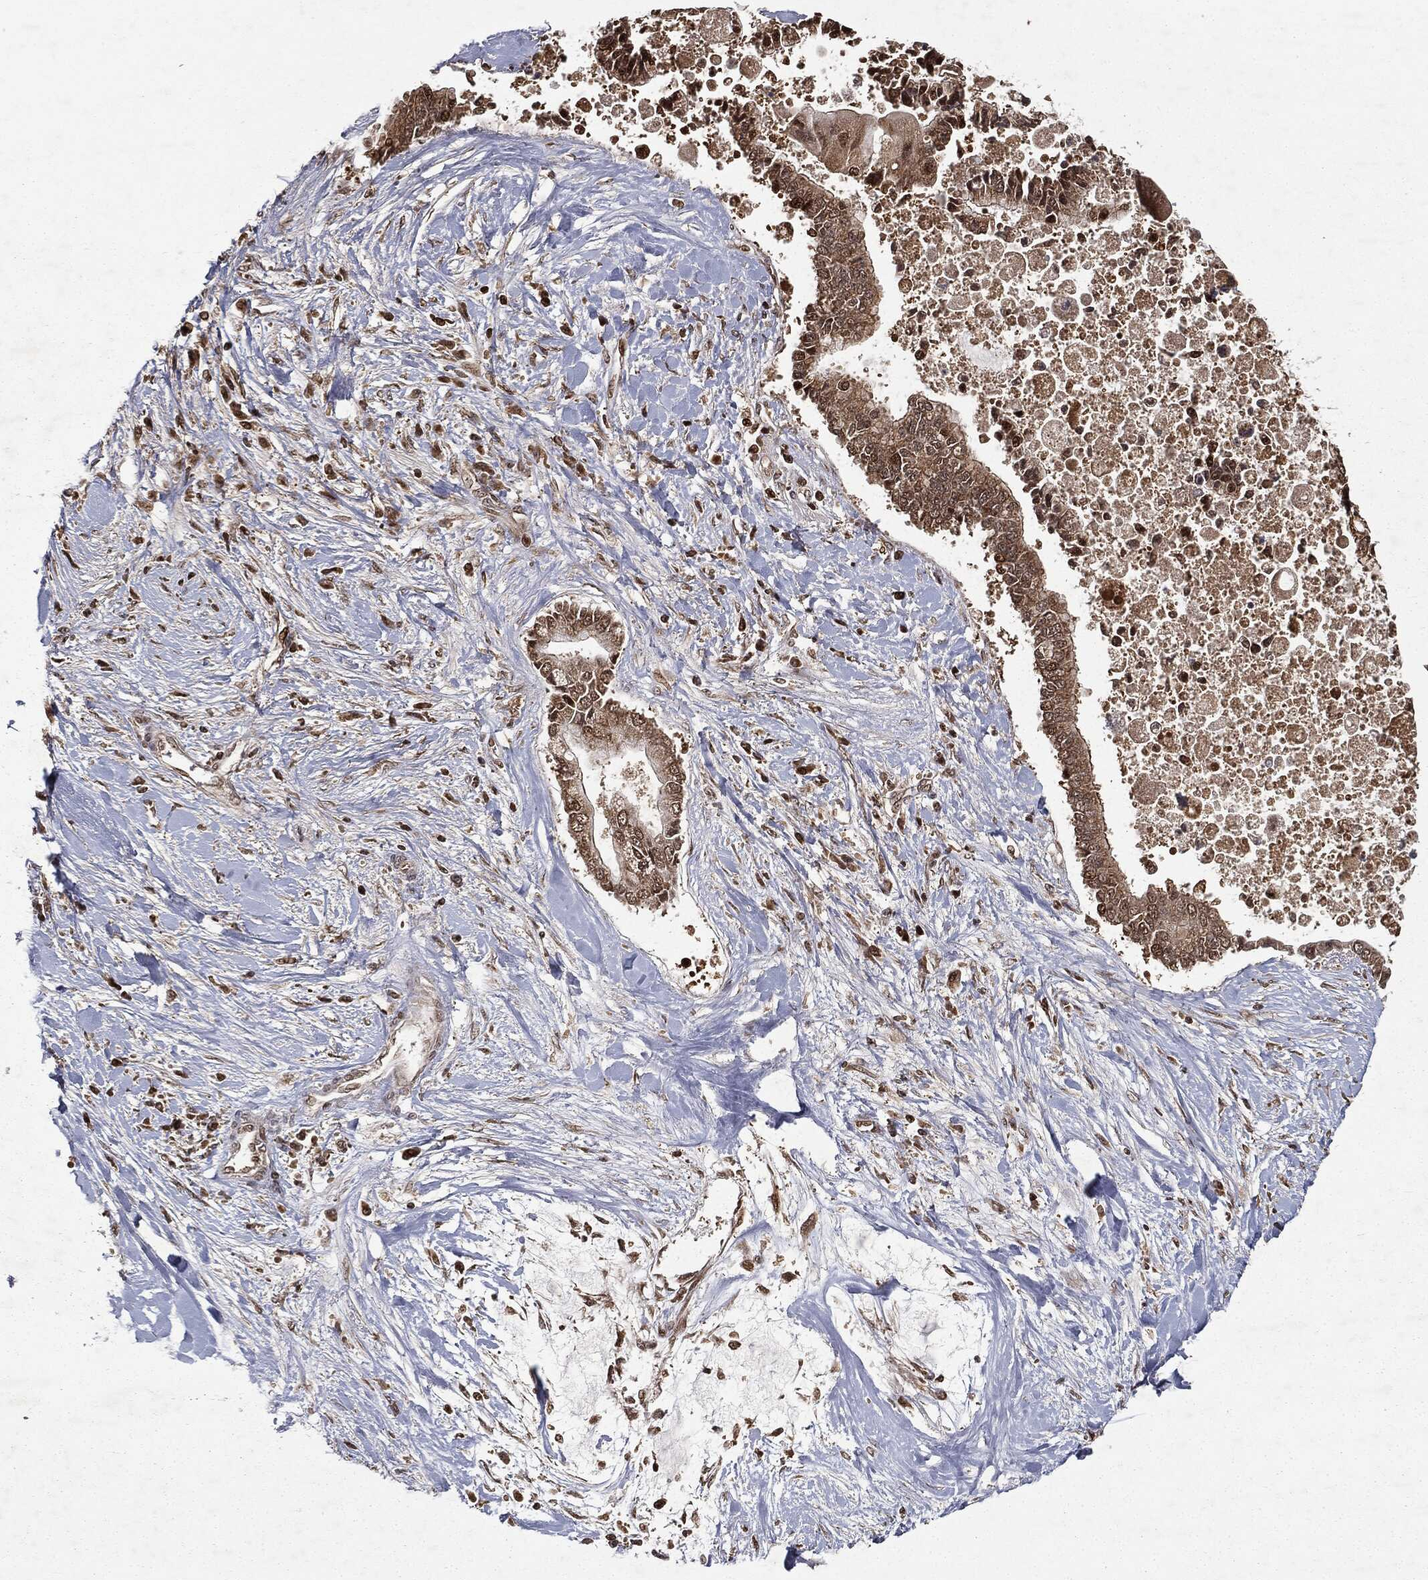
{"staining": {"intensity": "weak", "quantity": ">75%", "location": "cytoplasmic/membranous,nuclear"}, "tissue": "liver cancer", "cell_type": "Tumor cells", "image_type": "cancer", "snomed": [{"axis": "morphology", "description": "Cholangiocarcinoma"}, {"axis": "topography", "description": "Liver"}], "caption": "Protein staining of liver cancer tissue exhibits weak cytoplasmic/membranous and nuclear staining in approximately >75% of tumor cells. Immunohistochemistry (ihc) stains the protein of interest in brown and the nuclei are stained blue.", "gene": "ZNHIT6", "patient": {"sex": "male", "age": 50}}